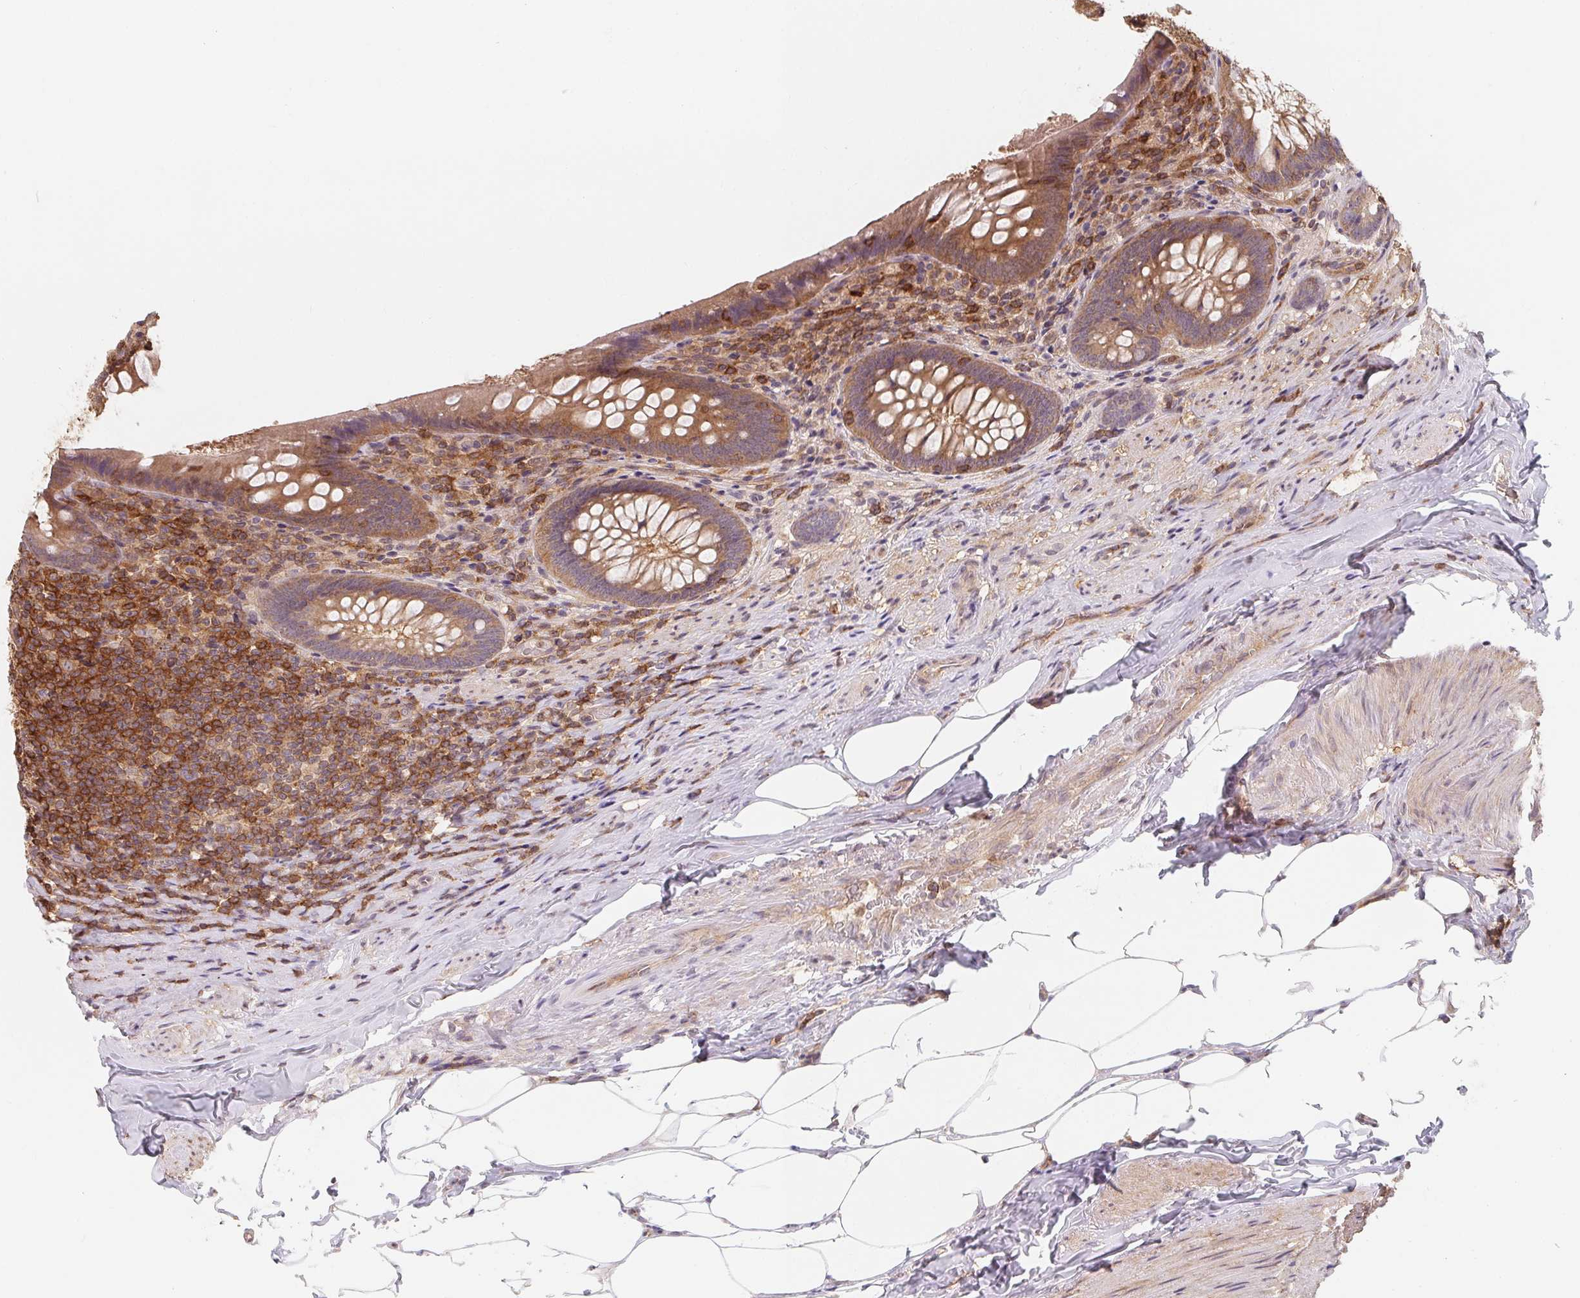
{"staining": {"intensity": "moderate", "quantity": "25%-75%", "location": "cytoplasmic/membranous"}, "tissue": "appendix", "cell_type": "Glandular cells", "image_type": "normal", "snomed": [{"axis": "morphology", "description": "Normal tissue, NOS"}, {"axis": "topography", "description": "Appendix"}], "caption": "Immunohistochemical staining of normal human appendix reveals 25%-75% levels of moderate cytoplasmic/membranous protein expression in approximately 25%-75% of glandular cells. The staining was performed using DAB to visualize the protein expression in brown, while the nuclei were stained in blue with hematoxylin (Magnification: 20x).", "gene": "ANKRD13A", "patient": {"sex": "male", "age": 47}}